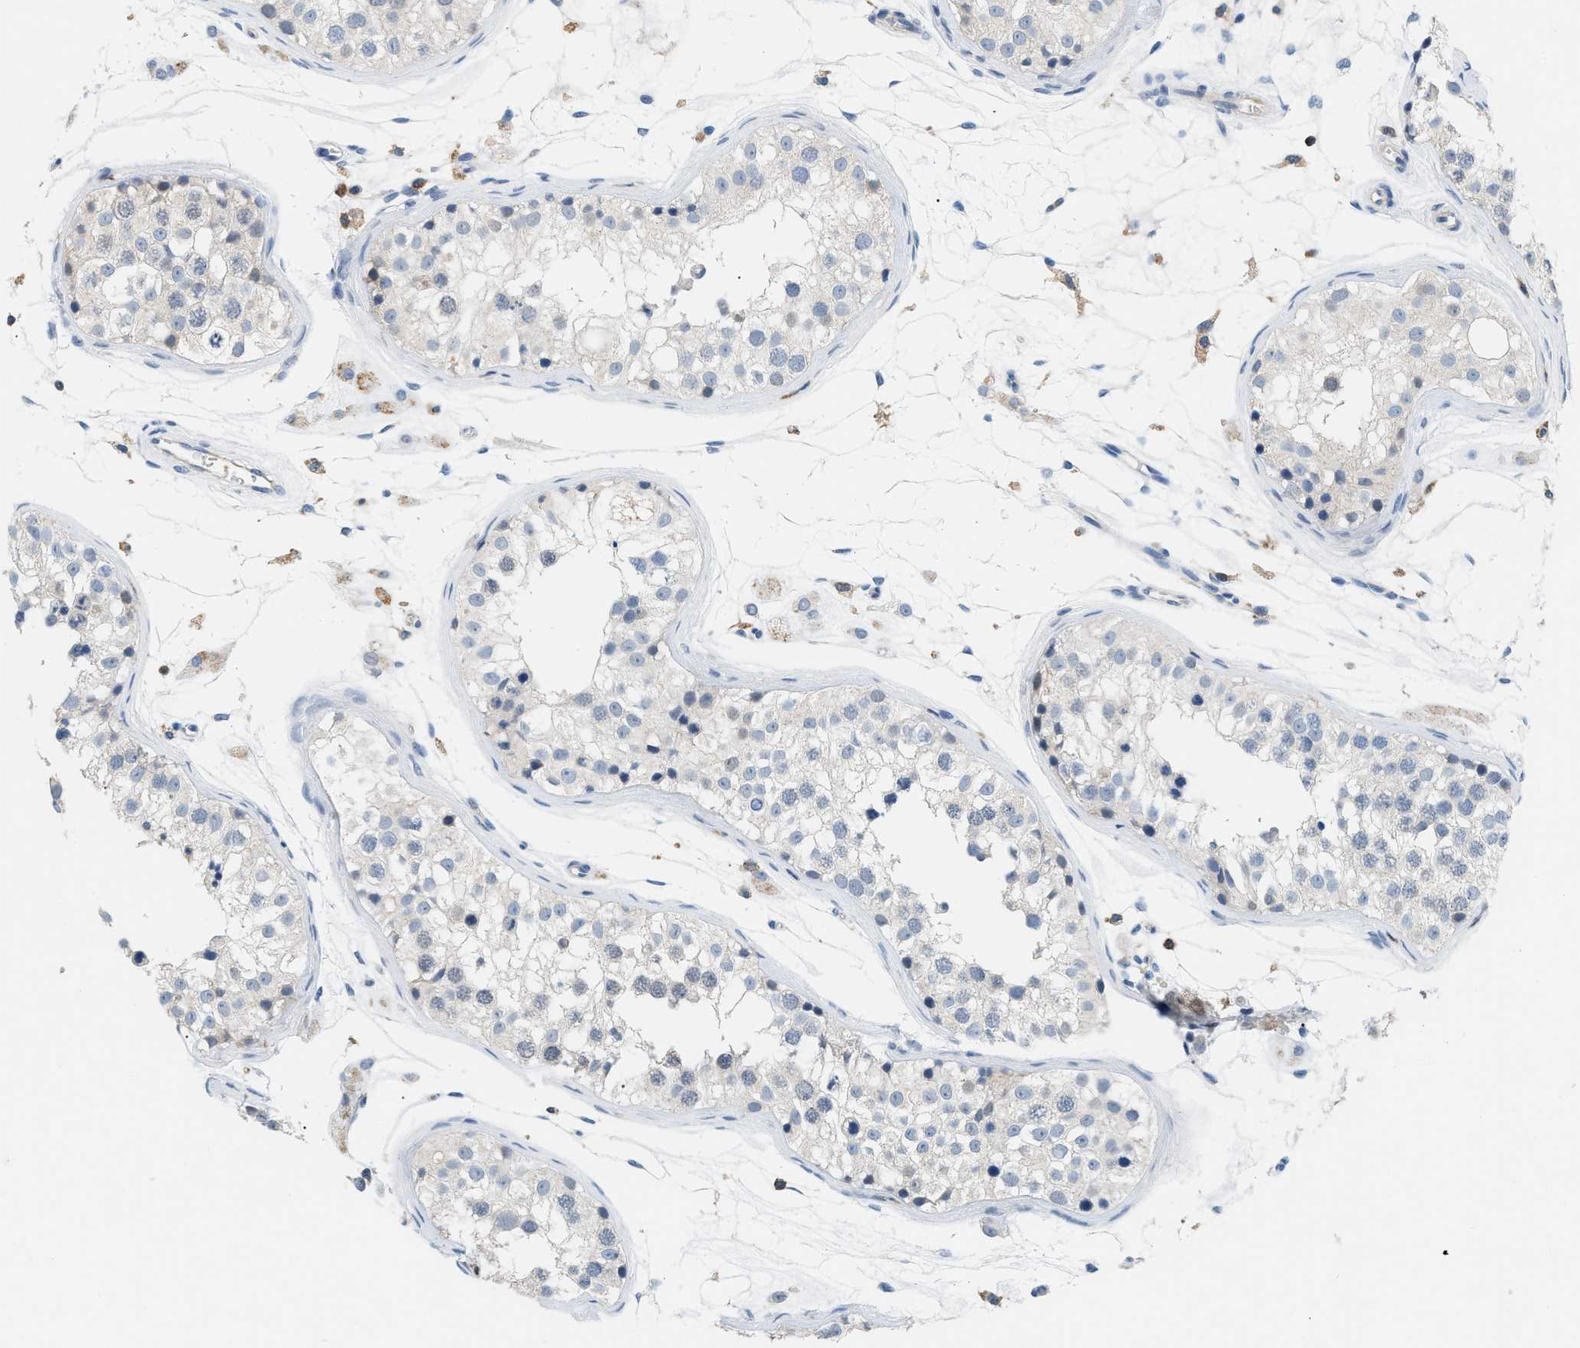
{"staining": {"intensity": "weak", "quantity": "<25%", "location": "cytoplasmic/membranous"}, "tissue": "testis", "cell_type": "Cells in seminiferous ducts", "image_type": "normal", "snomed": [{"axis": "morphology", "description": "Normal tissue, NOS"}, {"axis": "morphology", "description": "Adenocarcinoma, metastatic, NOS"}, {"axis": "topography", "description": "Testis"}], "caption": "Immunohistochemical staining of benign human testis reveals no significant expression in cells in seminiferous ducts.", "gene": "INPP5D", "patient": {"sex": "male", "age": 26}}